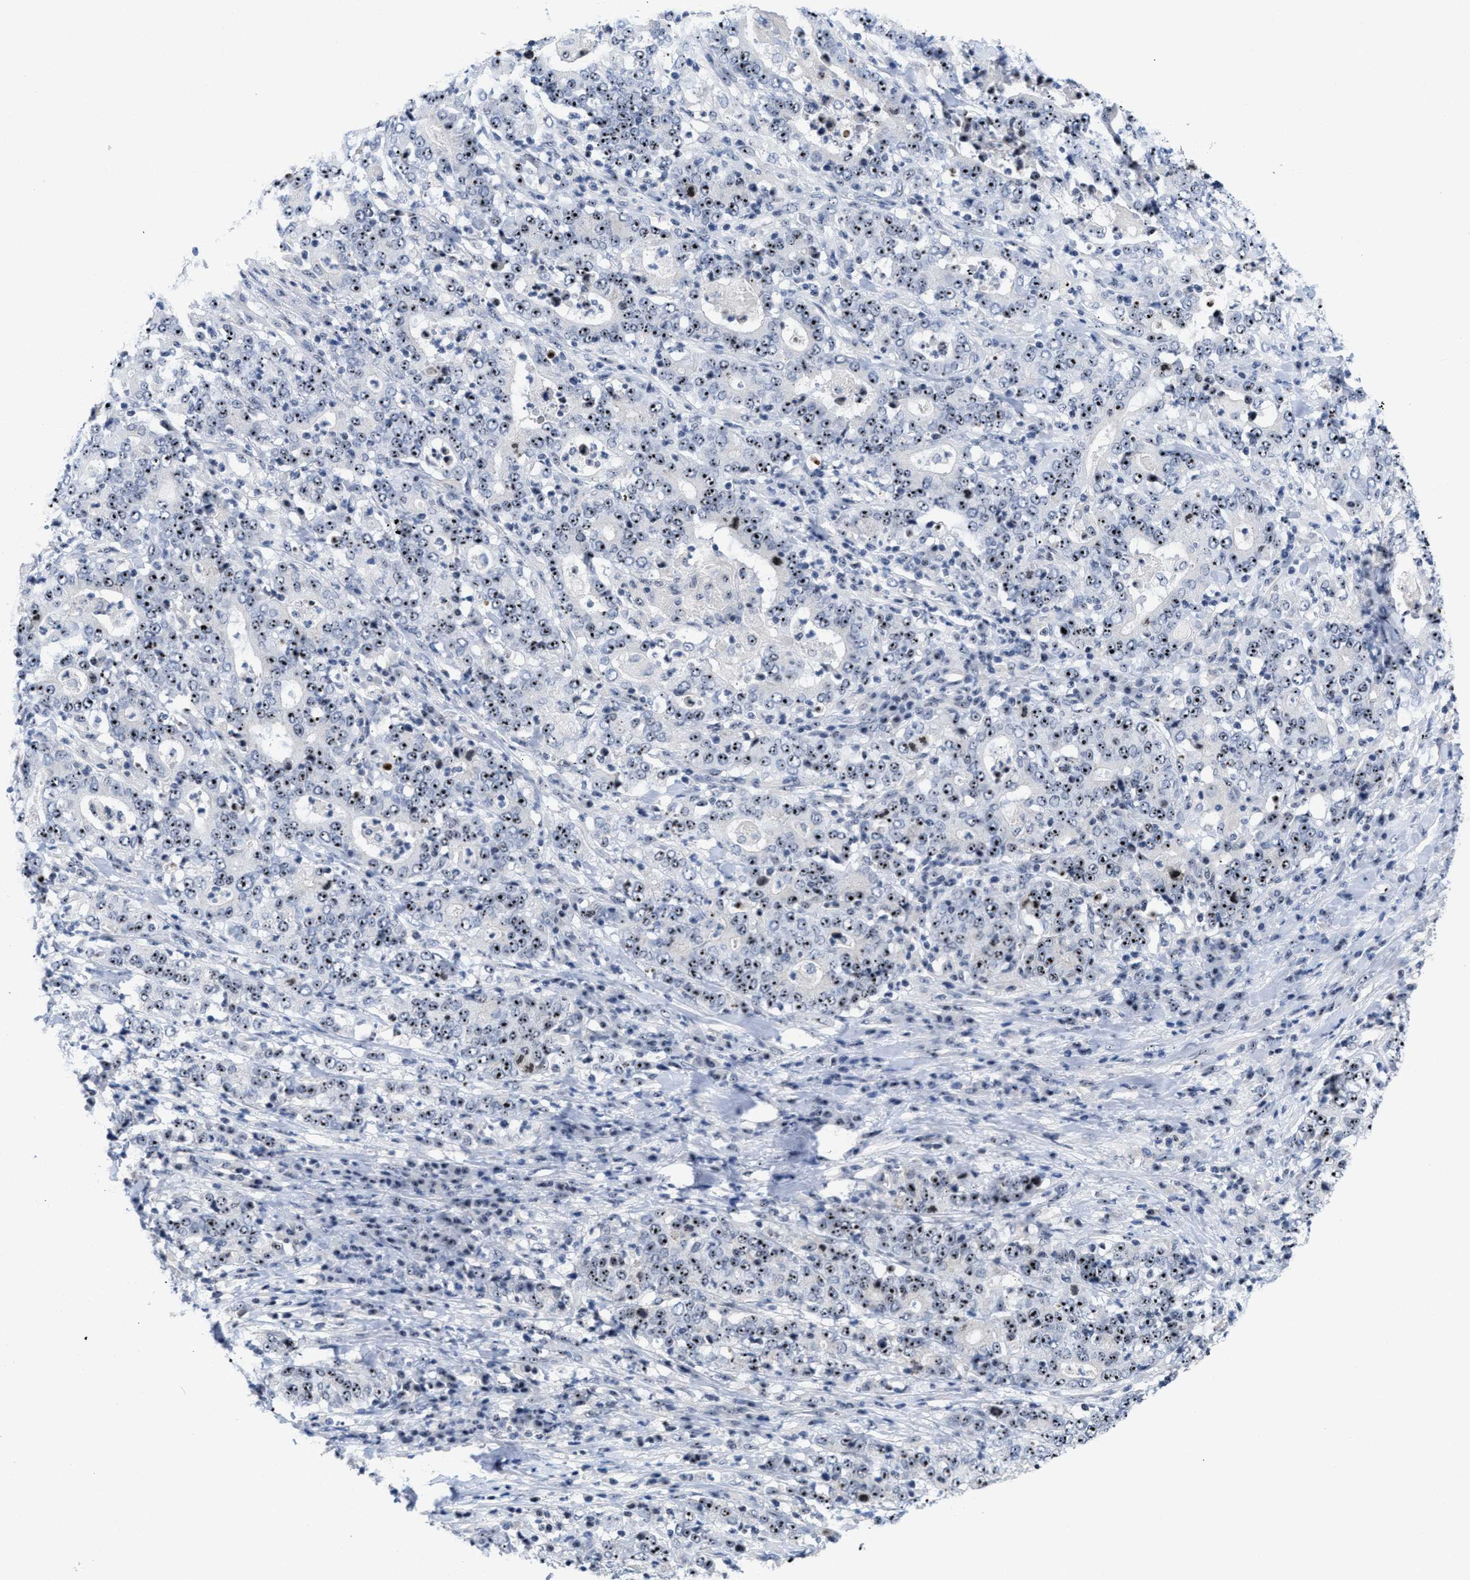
{"staining": {"intensity": "strong", "quantity": ">75%", "location": "nuclear"}, "tissue": "stomach cancer", "cell_type": "Tumor cells", "image_type": "cancer", "snomed": [{"axis": "morphology", "description": "Normal tissue, NOS"}, {"axis": "morphology", "description": "Adenocarcinoma, NOS"}, {"axis": "topography", "description": "Stomach, upper"}, {"axis": "topography", "description": "Stomach"}], "caption": "Adenocarcinoma (stomach) tissue demonstrates strong nuclear staining in about >75% of tumor cells, visualized by immunohistochemistry.", "gene": "NOP58", "patient": {"sex": "male", "age": 59}}